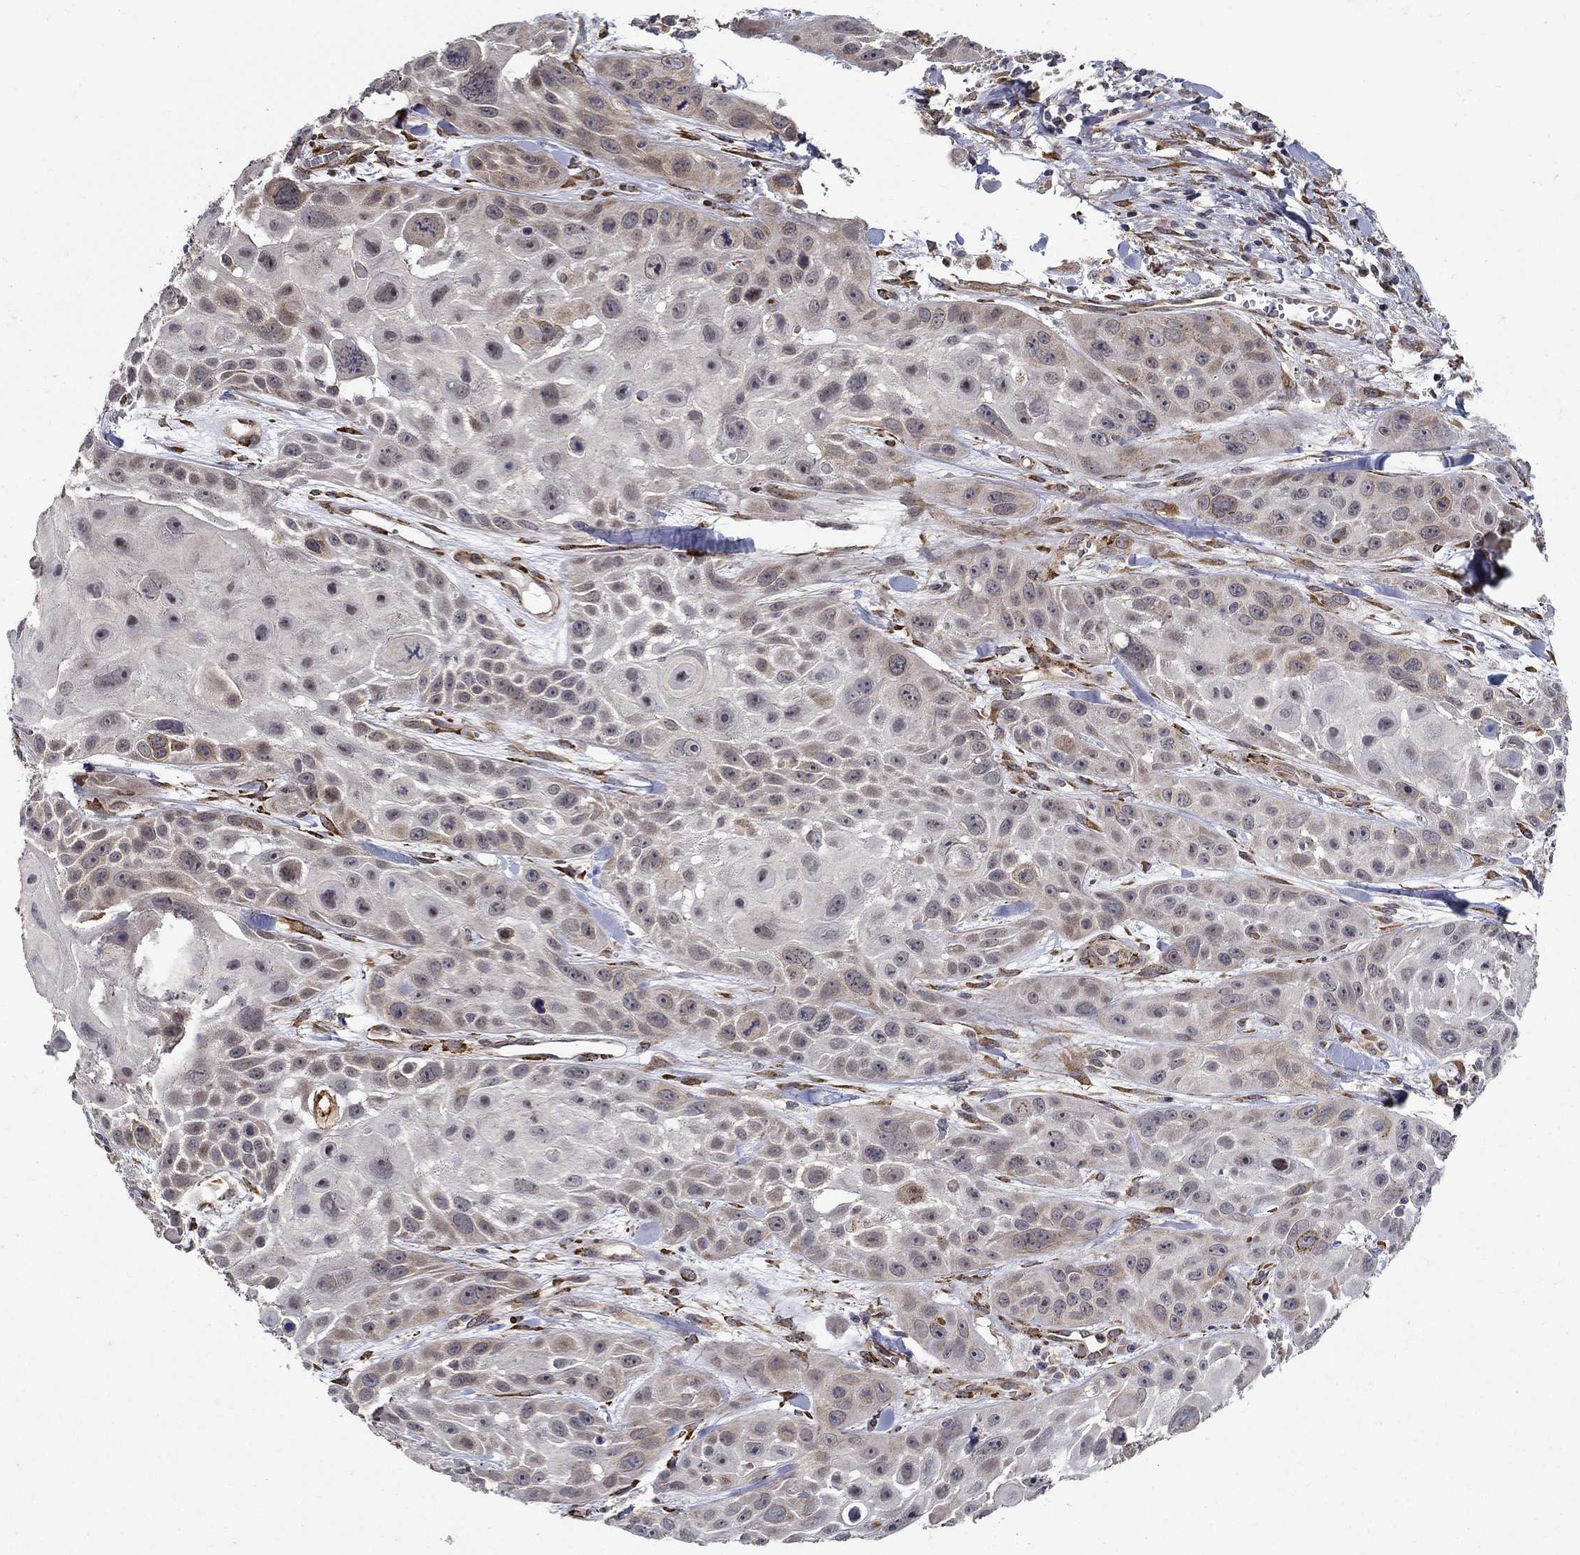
{"staining": {"intensity": "weak", "quantity": "<25%", "location": "cytoplasmic/membranous"}, "tissue": "skin cancer", "cell_type": "Tumor cells", "image_type": "cancer", "snomed": [{"axis": "morphology", "description": "Squamous cell carcinoma, NOS"}, {"axis": "topography", "description": "Skin"}, {"axis": "topography", "description": "Anal"}], "caption": "IHC of skin cancer (squamous cell carcinoma) displays no expression in tumor cells.", "gene": "ZNF594", "patient": {"sex": "female", "age": 75}}